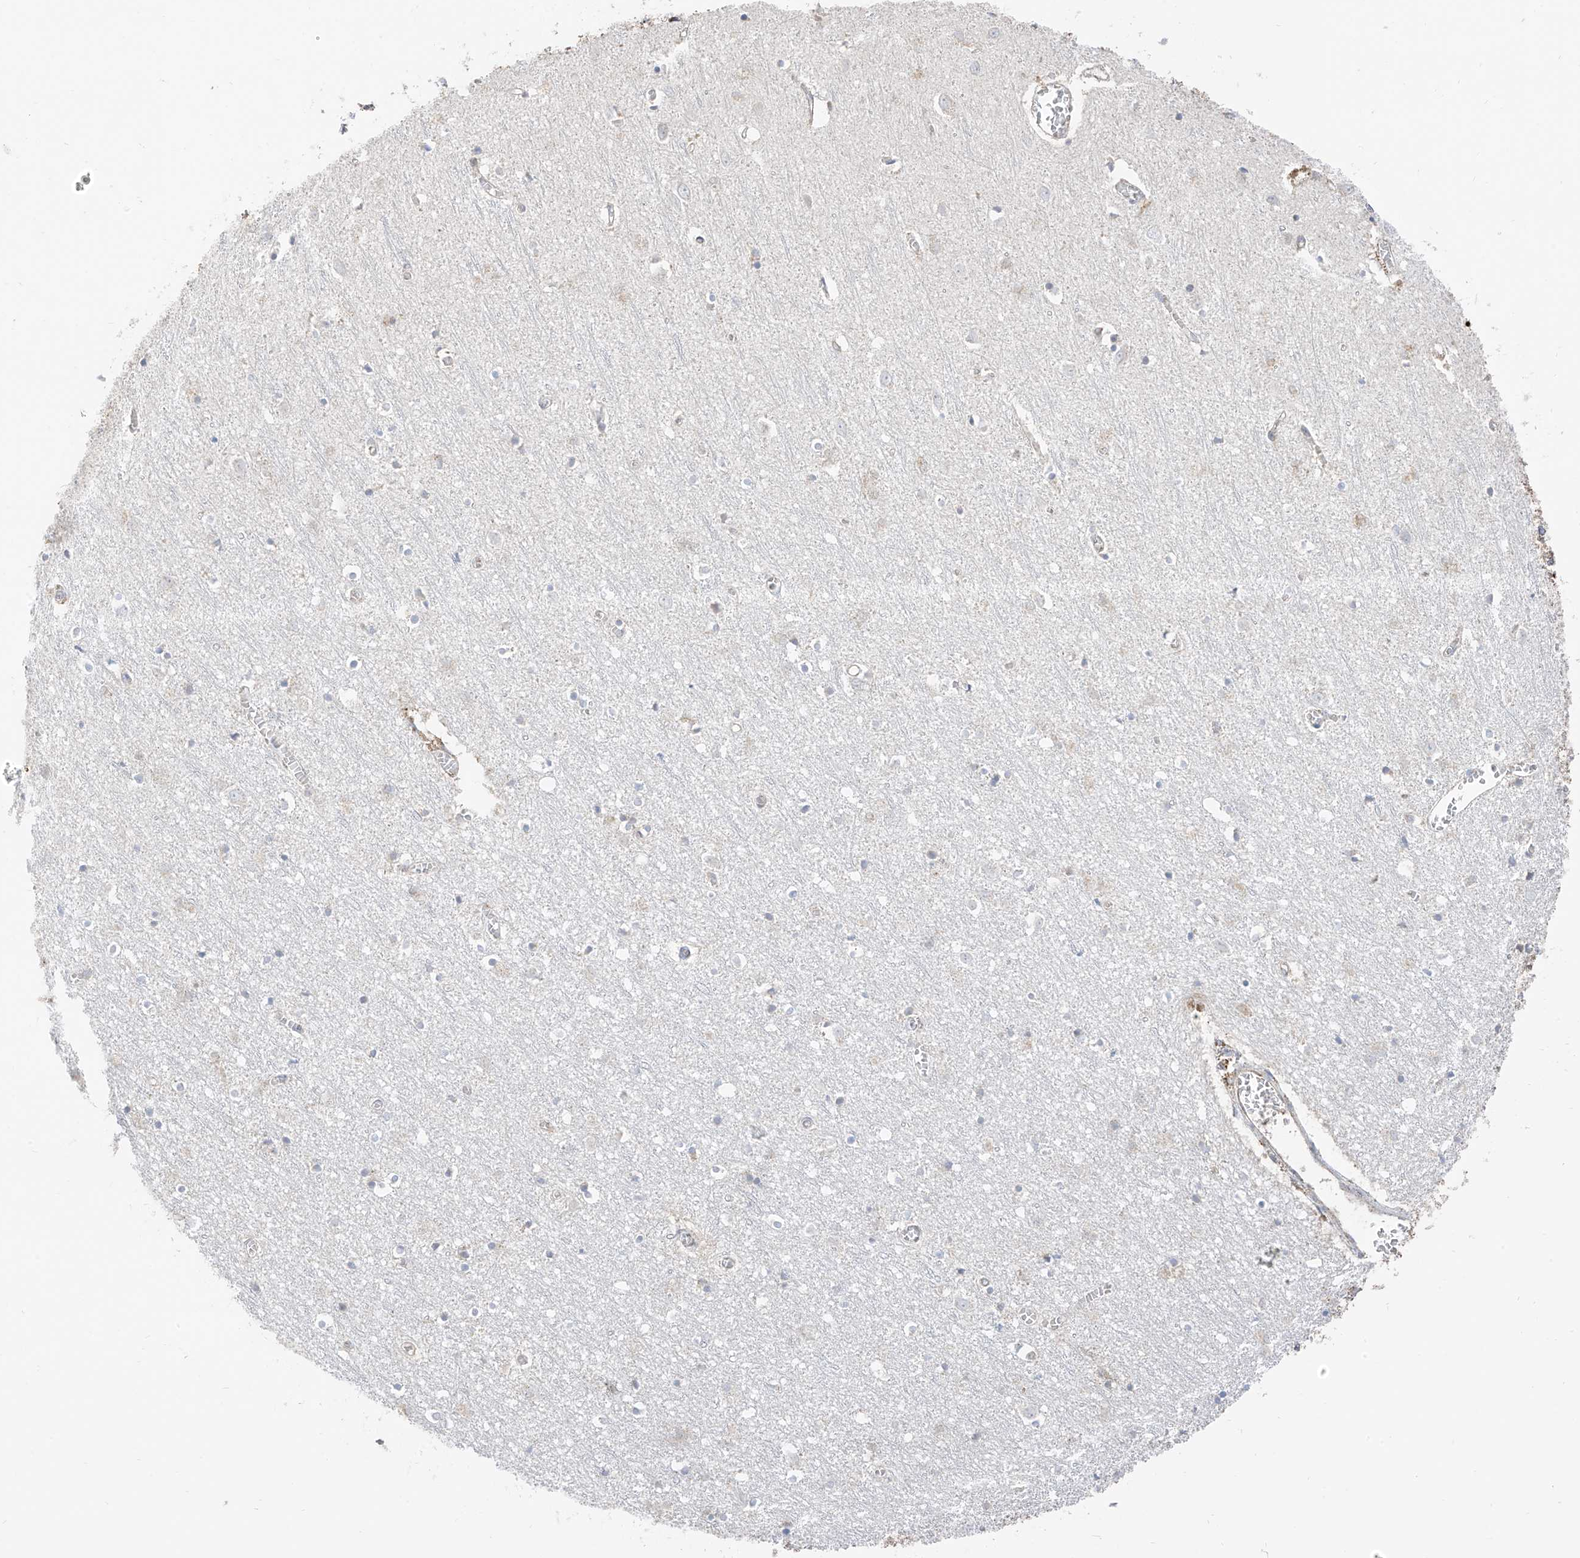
{"staining": {"intensity": "weak", "quantity": "<25%", "location": "cytoplasmic/membranous"}, "tissue": "cerebral cortex", "cell_type": "Endothelial cells", "image_type": "normal", "snomed": [{"axis": "morphology", "description": "Normal tissue, NOS"}, {"axis": "topography", "description": "Cerebral cortex"}], "caption": "High power microscopy micrograph of an IHC micrograph of normal cerebral cortex, revealing no significant positivity in endothelial cells.", "gene": "ETHE1", "patient": {"sex": "female", "age": 64}}